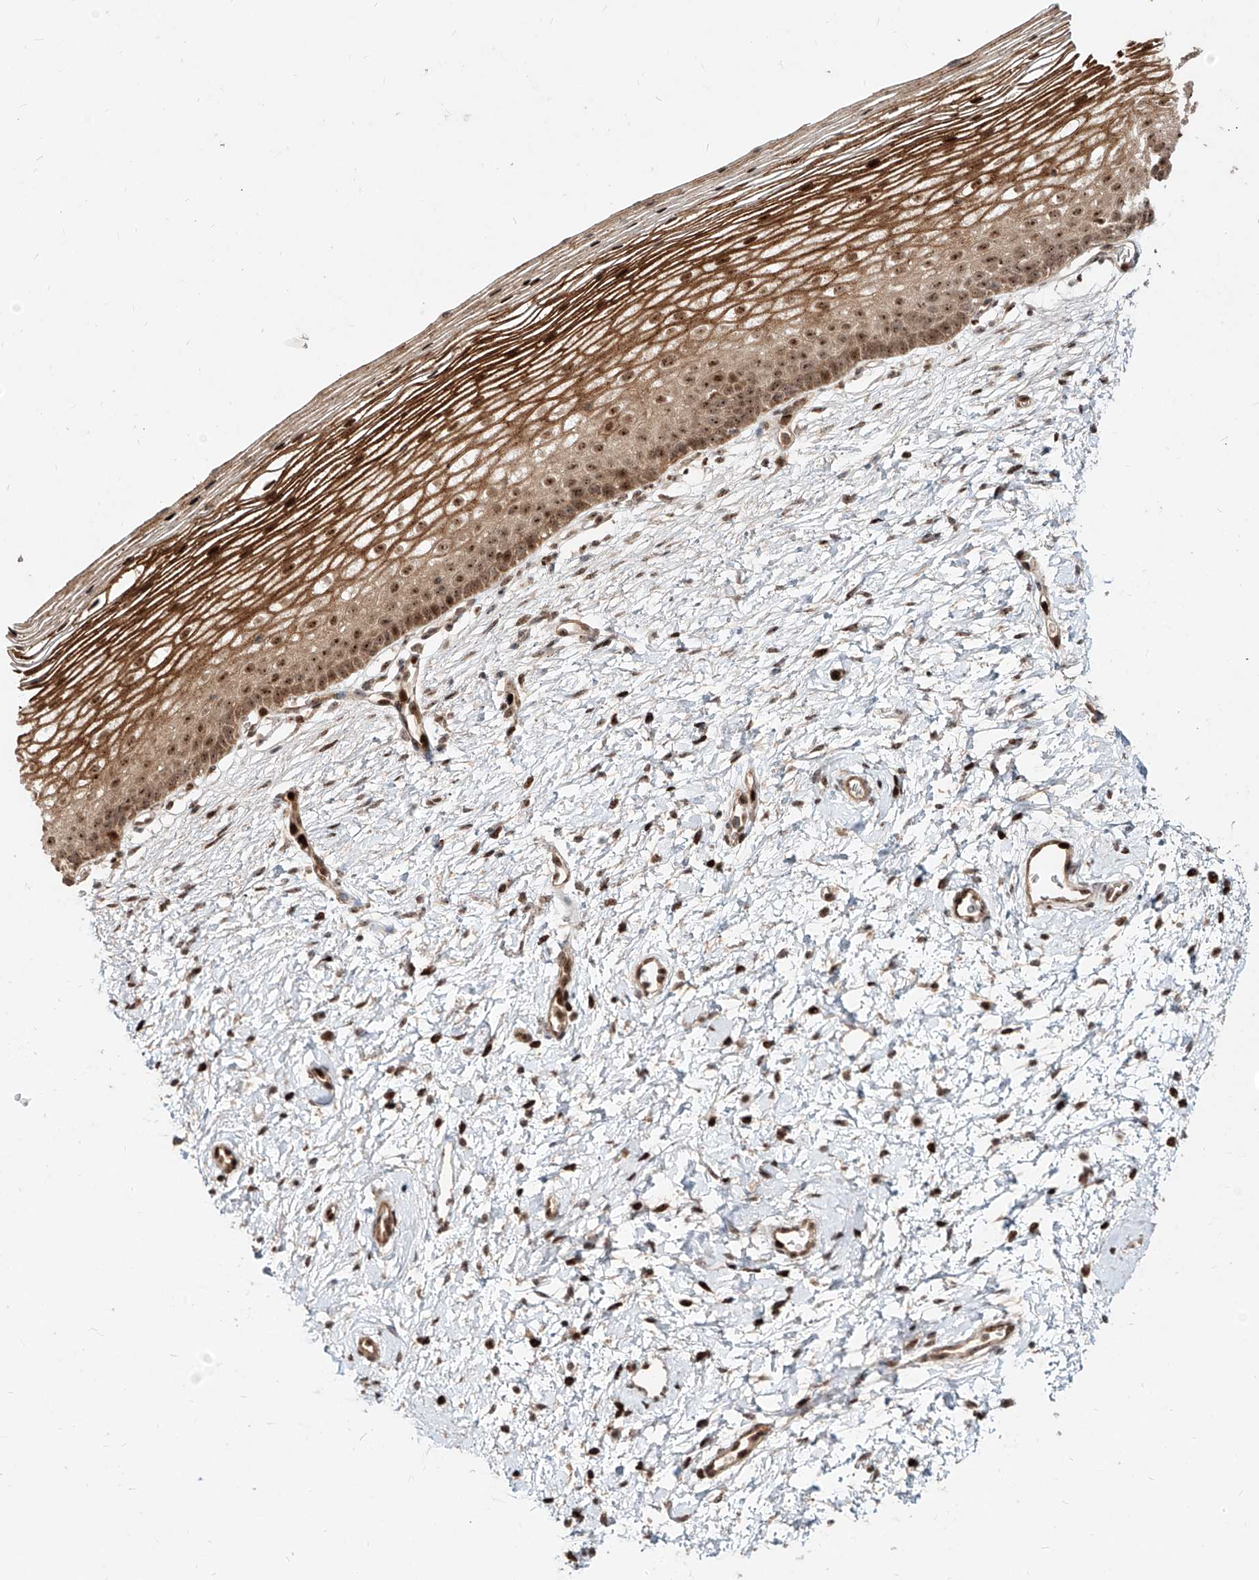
{"staining": {"intensity": "moderate", "quantity": ">75%", "location": "cytoplasmic/membranous,nuclear"}, "tissue": "cervix", "cell_type": "Glandular cells", "image_type": "normal", "snomed": [{"axis": "morphology", "description": "Normal tissue, NOS"}, {"axis": "topography", "description": "Cervix"}], "caption": "Human cervix stained for a protein (brown) displays moderate cytoplasmic/membranous,nuclear positive expression in approximately >75% of glandular cells.", "gene": "ZNF710", "patient": {"sex": "female", "age": 72}}